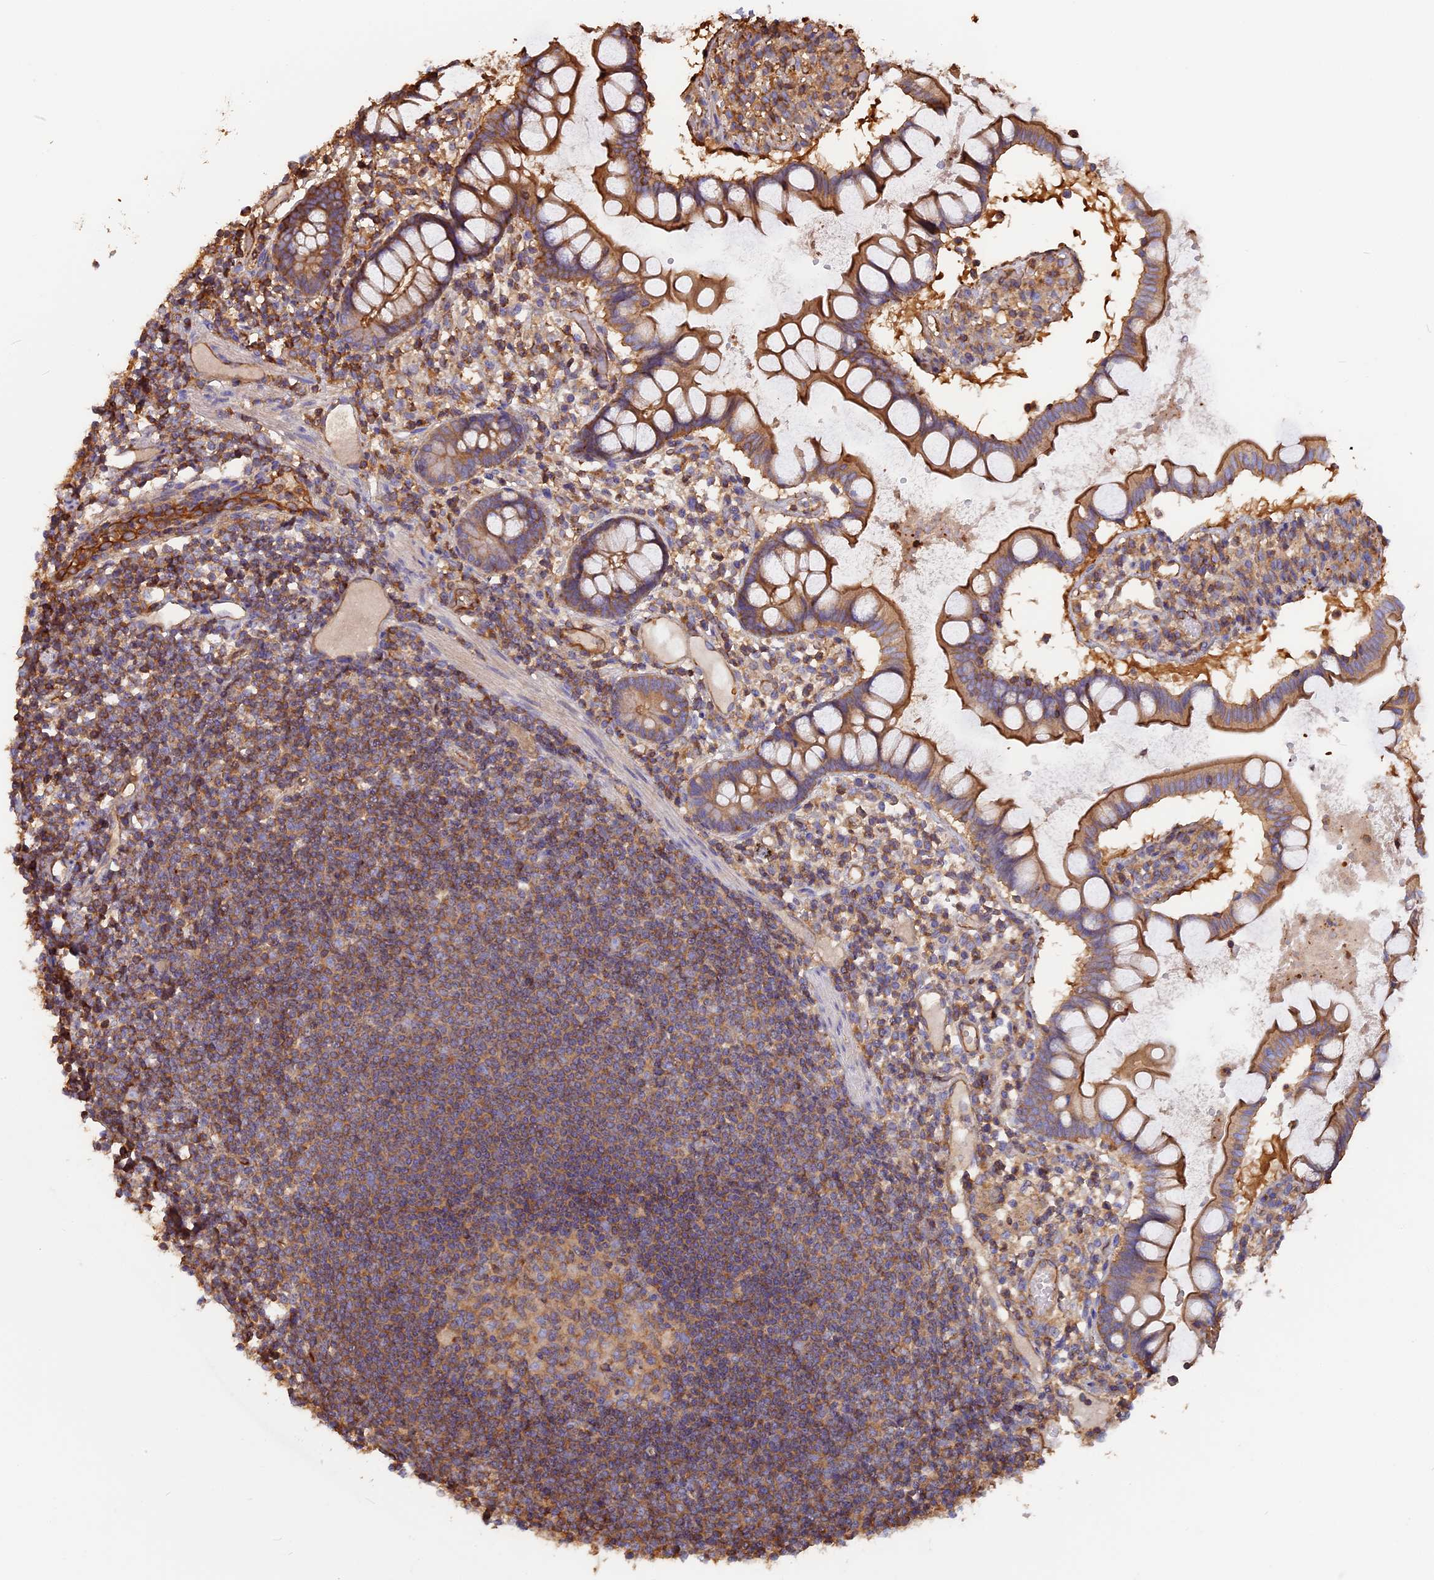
{"staining": {"intensity": "strong", "quantity": ">75%", "location": "cytoplasmic/membranous"}, "tissue": "colon", "cell_type": "Endothelial cells", "image_type": "normal", "snomed": [{"axis": "morphology", "description": "Normal tissue, NOS"}, {"axis": "morphology", "description": "Adenocarcinoma, NOS"}, {"axis": "topography", "description": "Colon"}], "caption": "Strong cytoplasmic/membranous expression is appreciated in about >75% of endothelial cells in normal colon.", "gene": "VPS18", "patient": {"sex": "female", "age": 55}}